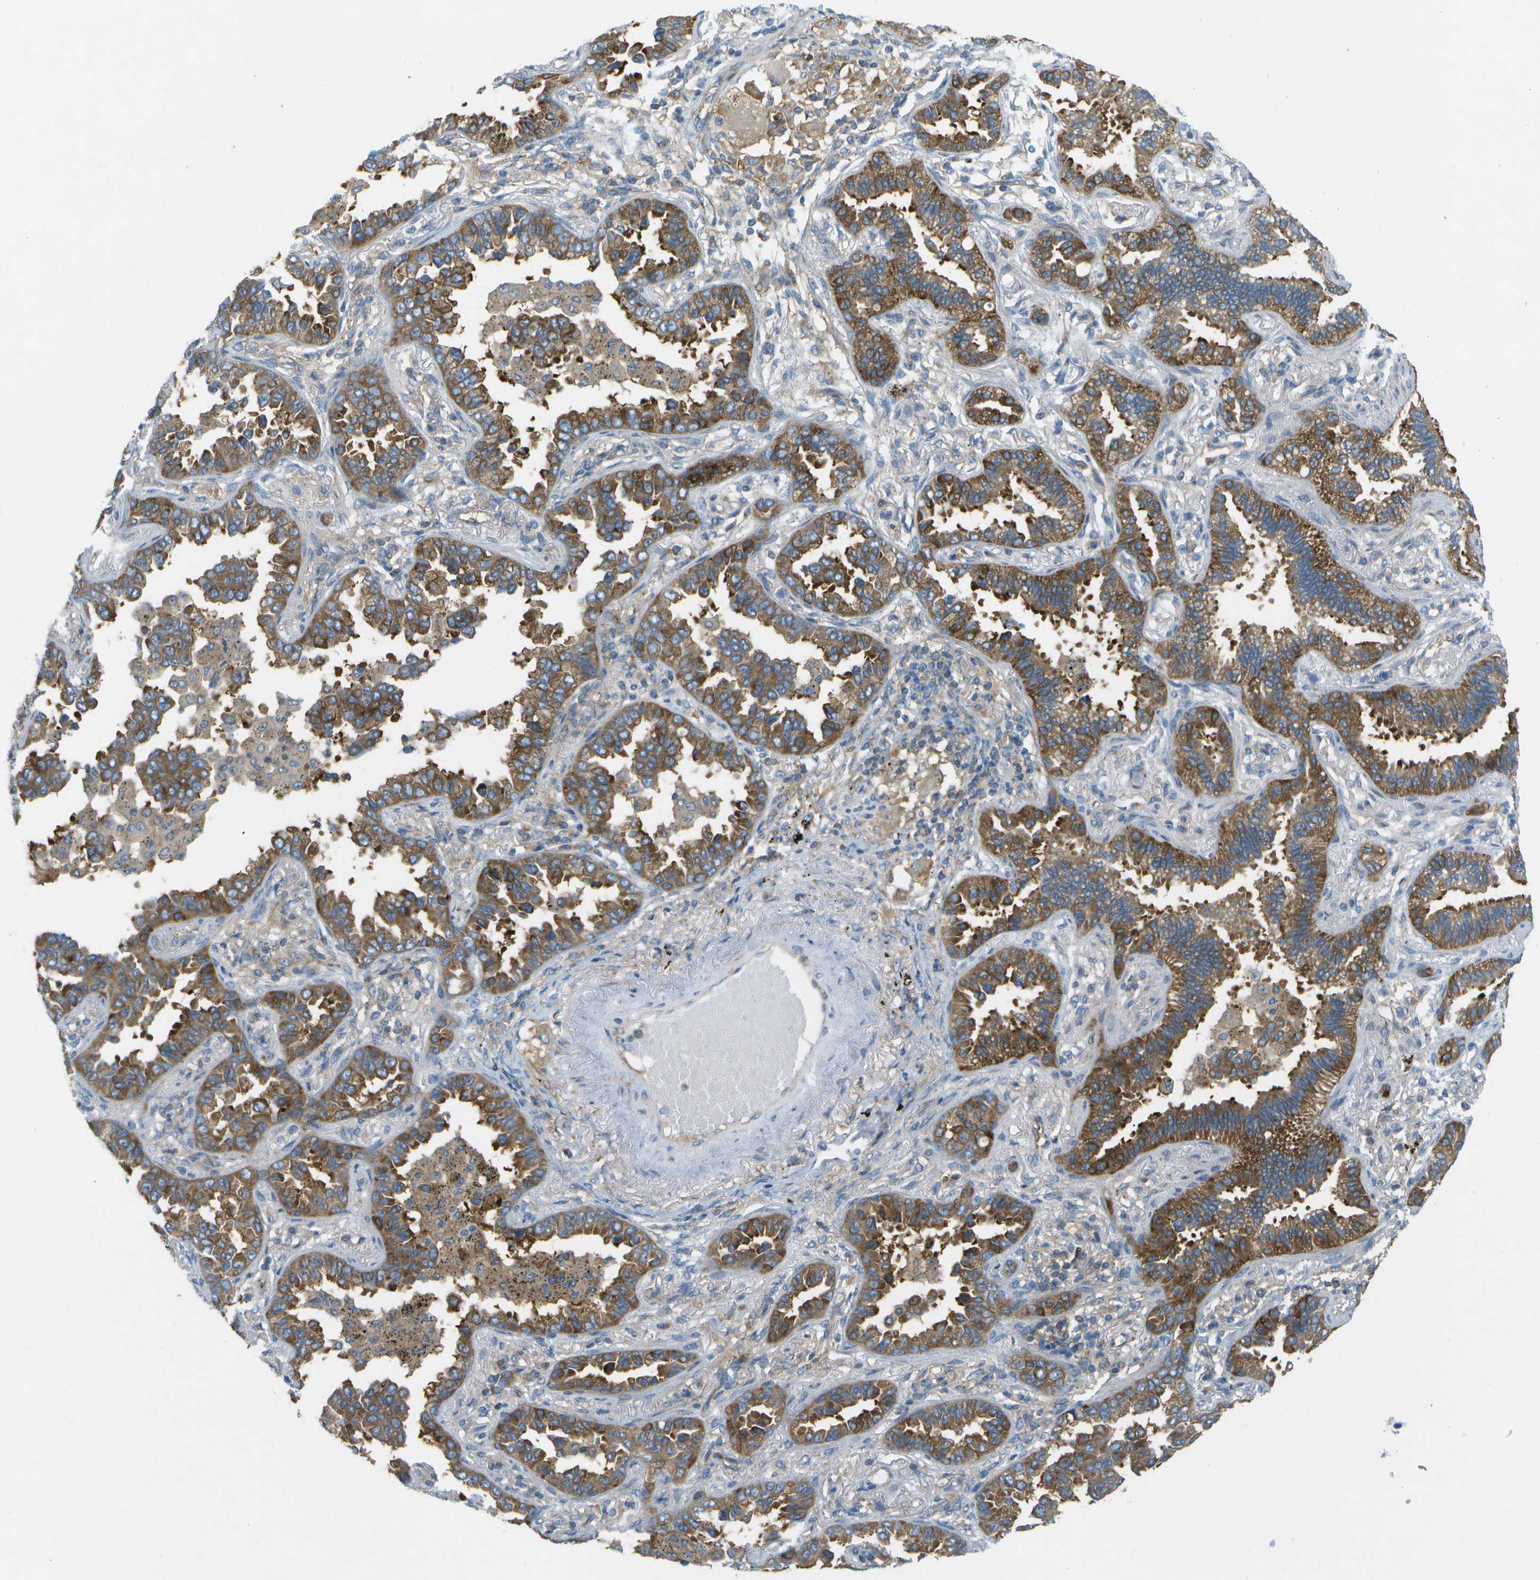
{"staining": {"intensity": "strong", "quantity": ">75%", "location": "cytoplasmic/membranous"}, "tissue": "lung cancer", "cell_type": "Tumor cells", "image_type": "cancer", "snomed": [{"axis": "morphology", "description": "Normal tissue, NOS"}, {"axis": "morphology", "description": "Adenocarcinoma, NOS"}, {"axis": "topography", "description": "Lung"}], "caption": "Immunohistochemical staining of lung cancer exhibits high levels of strong cytoplasmic/membranous protein expression in approximately >75% of tumor cells. The protein is shown in brown color, while the nuclei are stained blue.", "gene": "WNK2", "patient": {"sex": "male", "age": 59}}